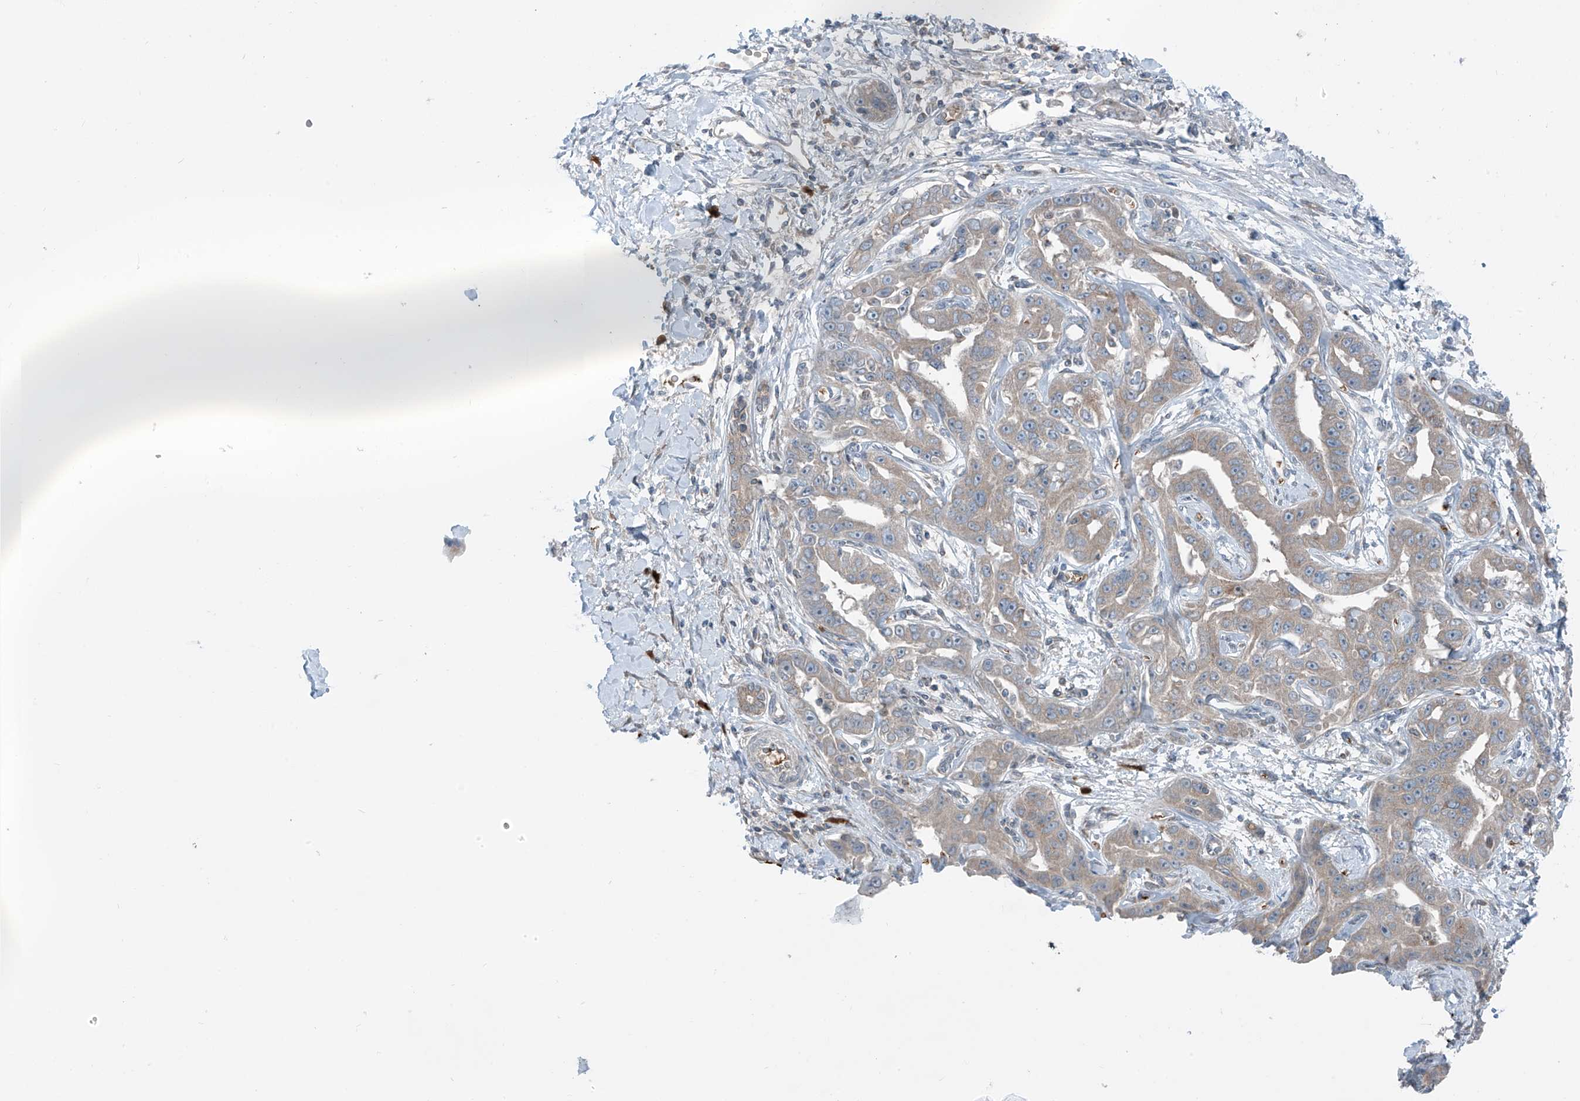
{"staining": {"intensity": "weak", "quantity": "<25%", "location": "cytoplasmic/membranous"}, "tissue": "liver cancer", "cell_type": "Tumor cells", "image_type": "cancer", "snomed": [{"axis": "morphology", "description": "Cholangiocarcinoma"}, {"axis": "topography", "description": "Liver"}], "caption": "Immunohistochemistry of human liver cancer reveals no expression in tumor cells.", "gene": "SLC12A6", "patient": {"sex": "male", "age": 59}}